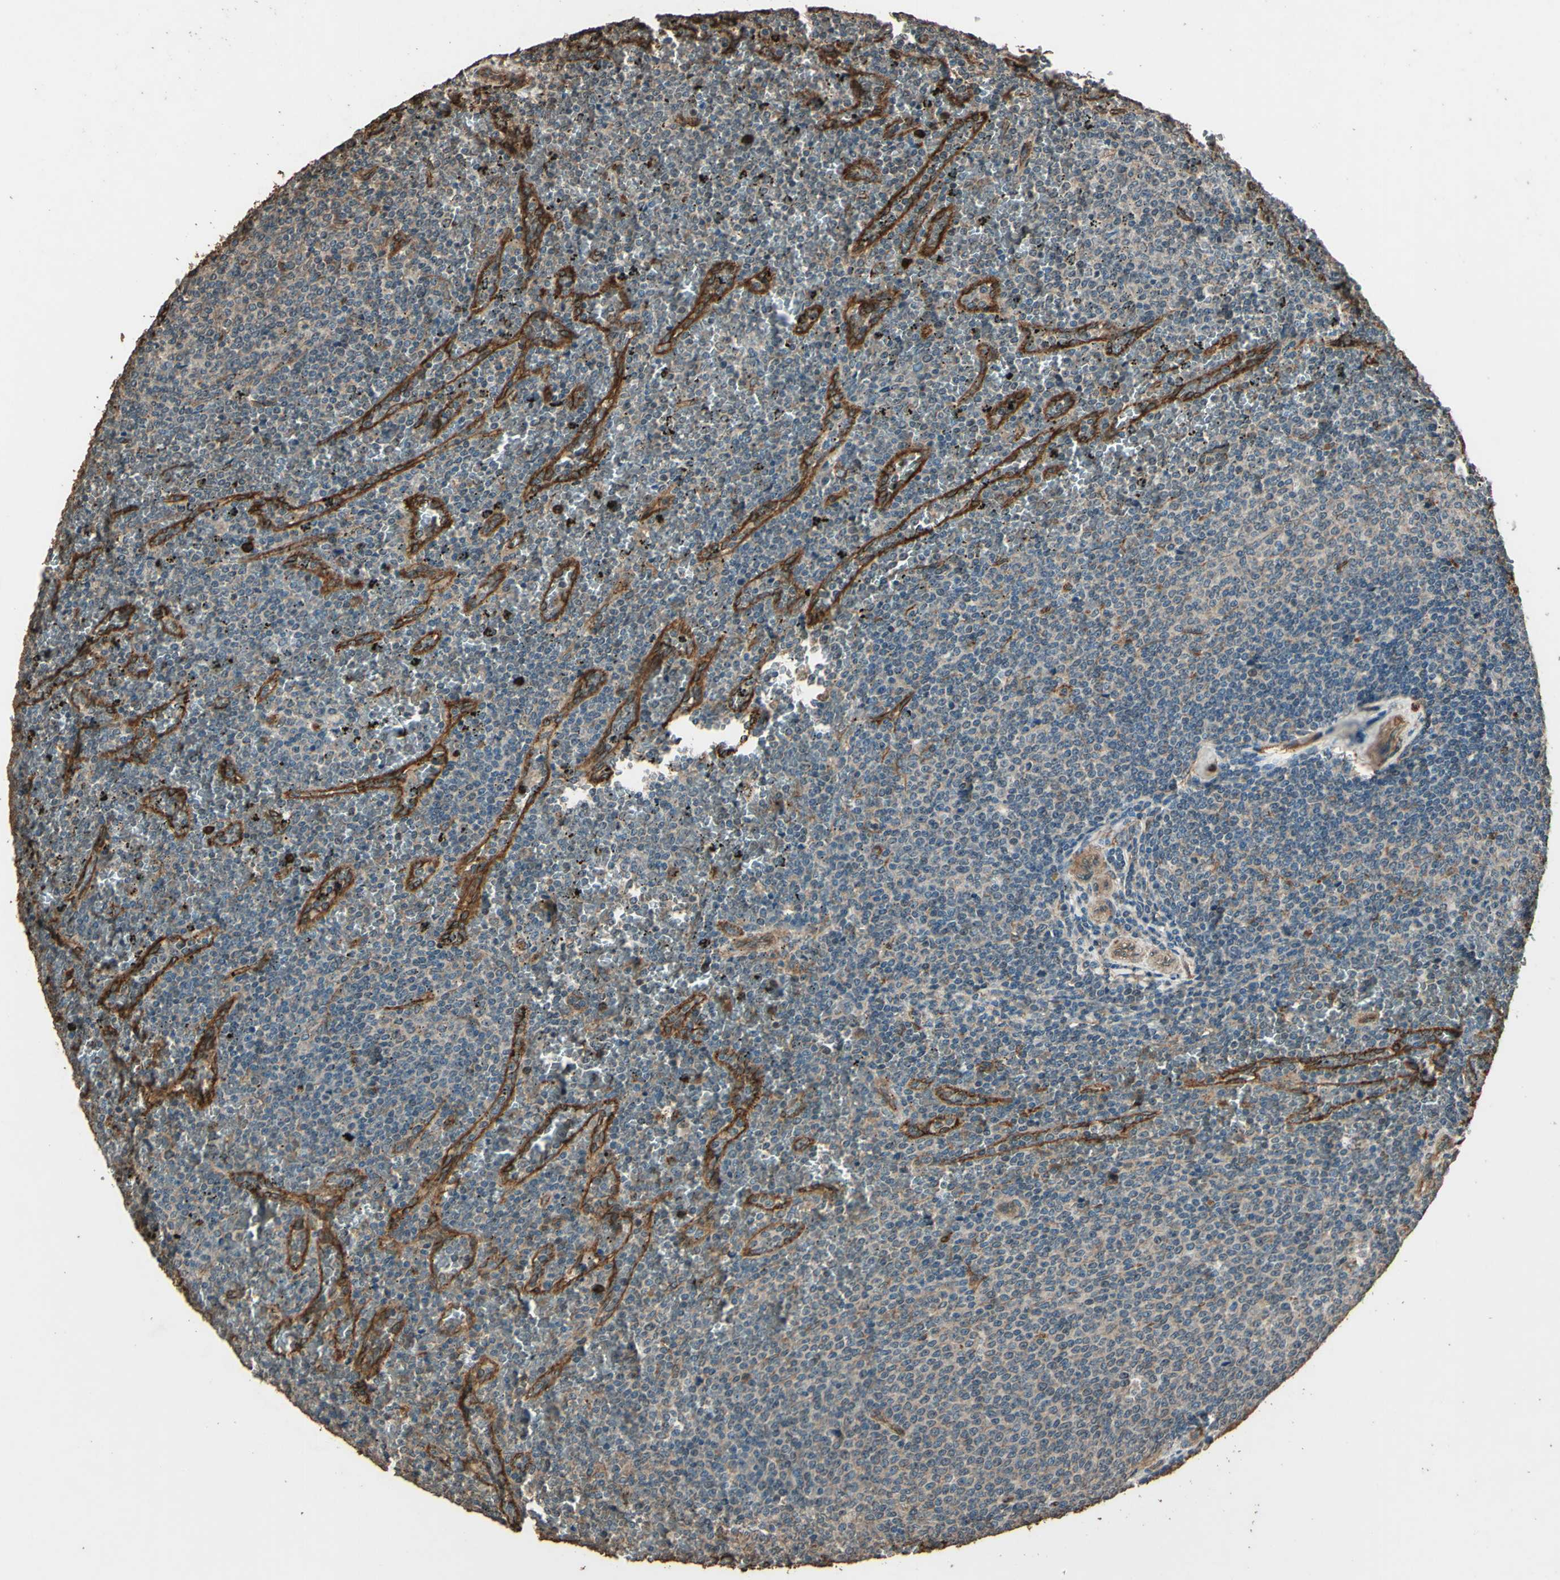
{"staining": {"intensity": "weak", "quantity": ">75%", "location": "cytoplasmic/membranous"}, "tissue": "lymphoma", "cell_type": "Tumor cells", "image_type": "cancer", "snomed": [{"axis": "morphology", "description": "Malignant lymphoma, non-Hodgkin's type, Low grade"}, {"axis": "topography", "description": "Spleen"}], "caption": "A brown stain labels weak cytoplasmic/membranous staining of a protein in low-grade malignant lymphoma, non-Hodgkin's type tumor cells. Immunohistochemistry stains the protein in brown and the nuclei are stained blue.", "gene": "TSPO", "patient": {"sex": "female", "age": 77}}